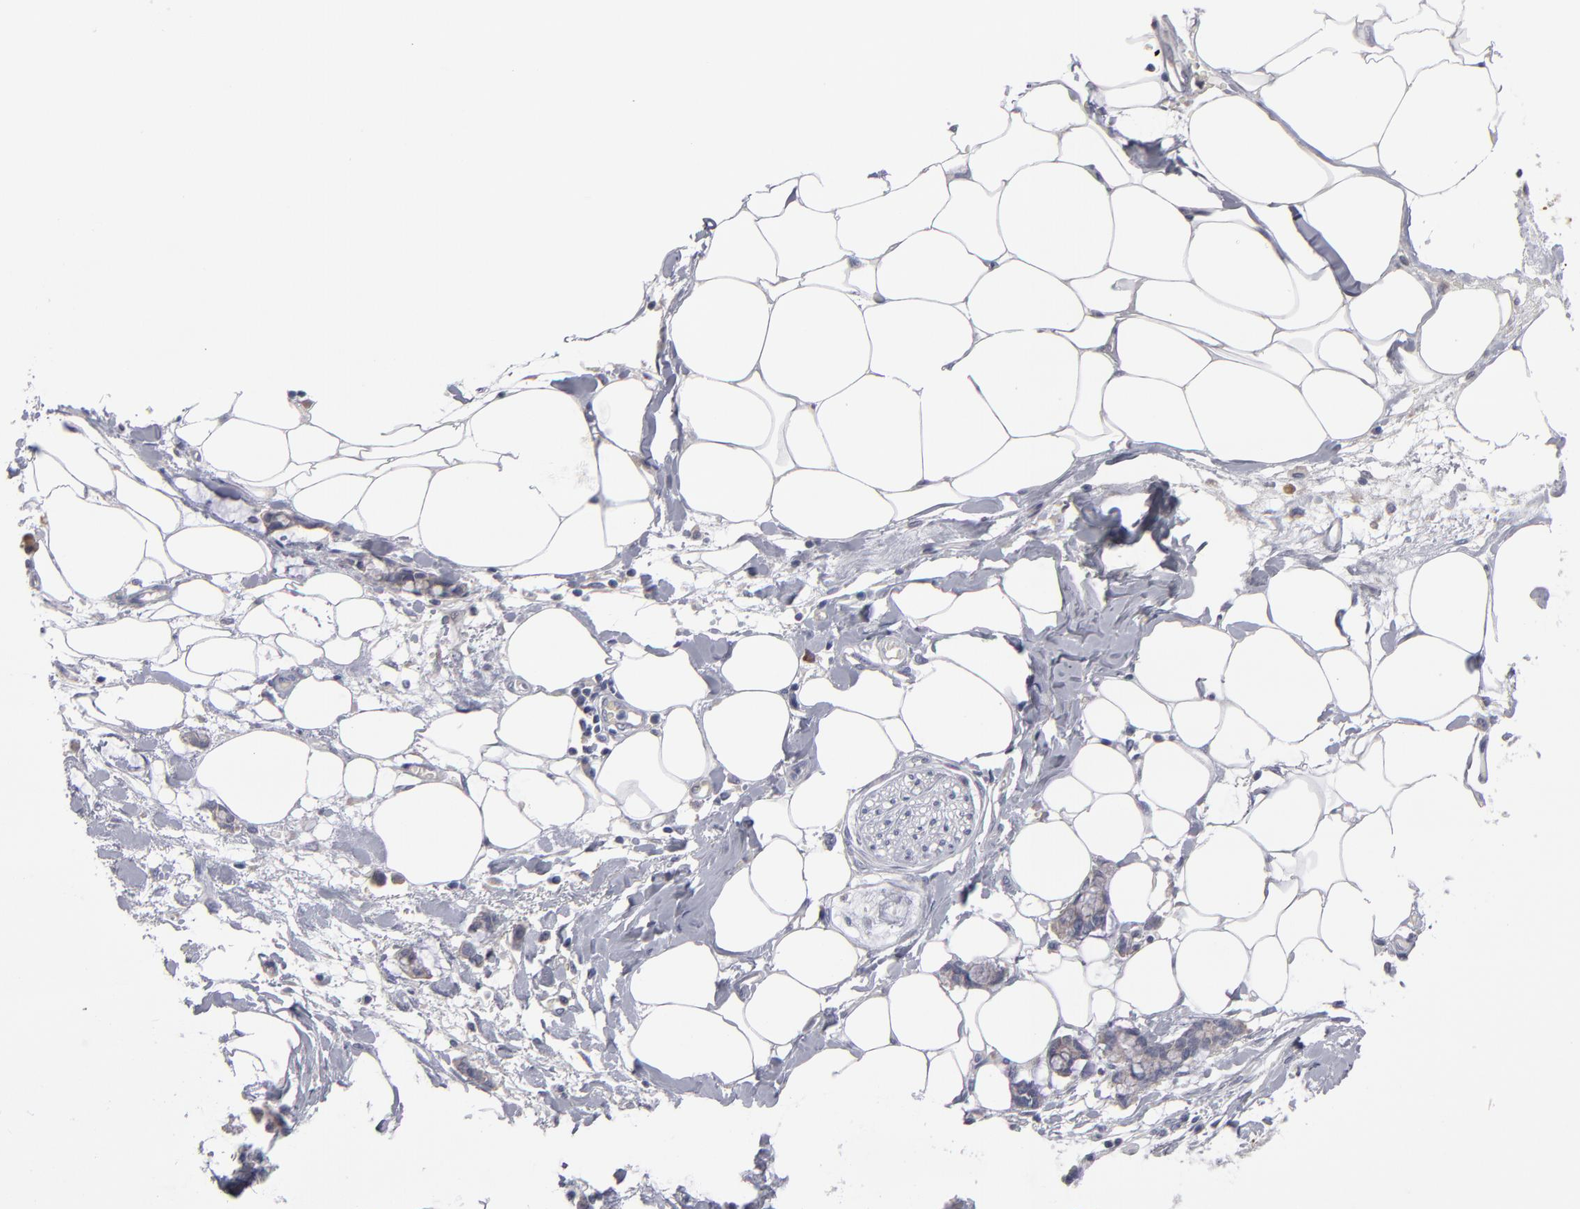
{"staining": {"intensity": "negative", "quantity": "none", "location": "none"}, "tissue": "adipose tissue", "cell_type": "Adipocytes", "image_type": "normal", "snomed": [{"axis": "morphology", "description": "Normal tissue, NOS"}, {"axis": "morphology", "description": "Adenocarcinoma, NOS"}, {"axis": "topography", "description": "Colon"}, {"axis": "topography", "description": "Peripheral nerve tissue"}], "caption": "Immunohistochemistry micrograph of normal adipose tissue: adipose tissue stained with DAB (3,3'-diaminobenzidine) demonstrates no significant protein positivity in adipocytes. The staining was performed using DAB to visualize the protein expression in brown, while the nuclei were stained in blue with hematoxylin (Magnification: 20x).", "gene": "CCDC80", "patient": {"sex": "male", "age": 14}}